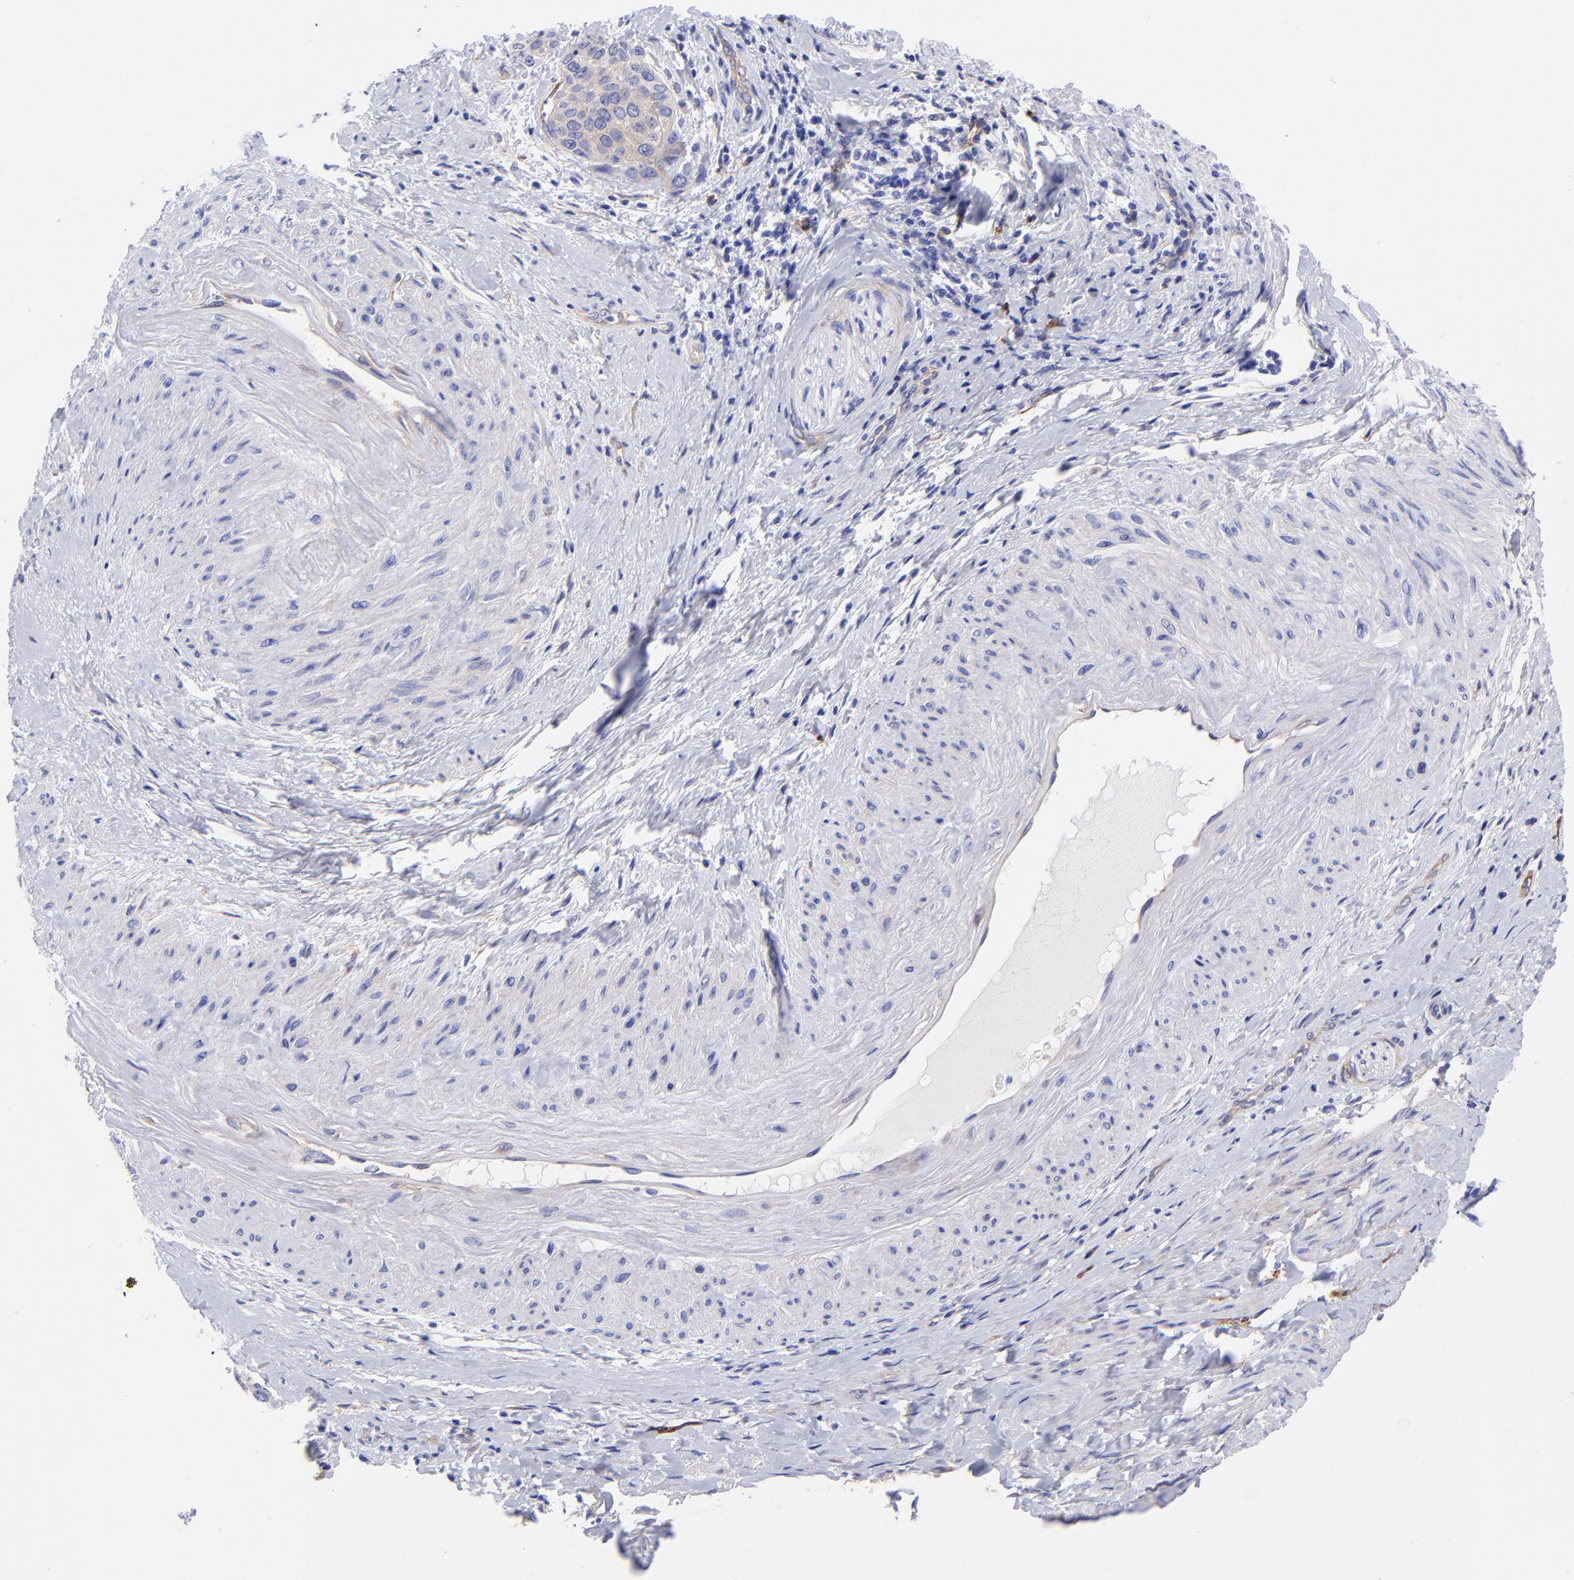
{"staining": {"intensity": "weak", "quantity": "25%-75%", "location": "cytoplasmic/membranous"}, "tissue": "cervical cancer", "cell_type": "Tumor cells", "image_type": "cancer", "snomed": [{"axis": "morphology", "description": "Squamous cell carcinoma, NOS"}, {"axis": "topography", "description": "Cervix"}], "caption": "Approximately 25%-75% of tumor cells in cervical cancer demonstrate weak cytoplasmic/membranous protein expression as visualized by brown immunohistochemical staining.", "gene": "PPFIBP1", "patient": {"sex": "female", "age": 54}}